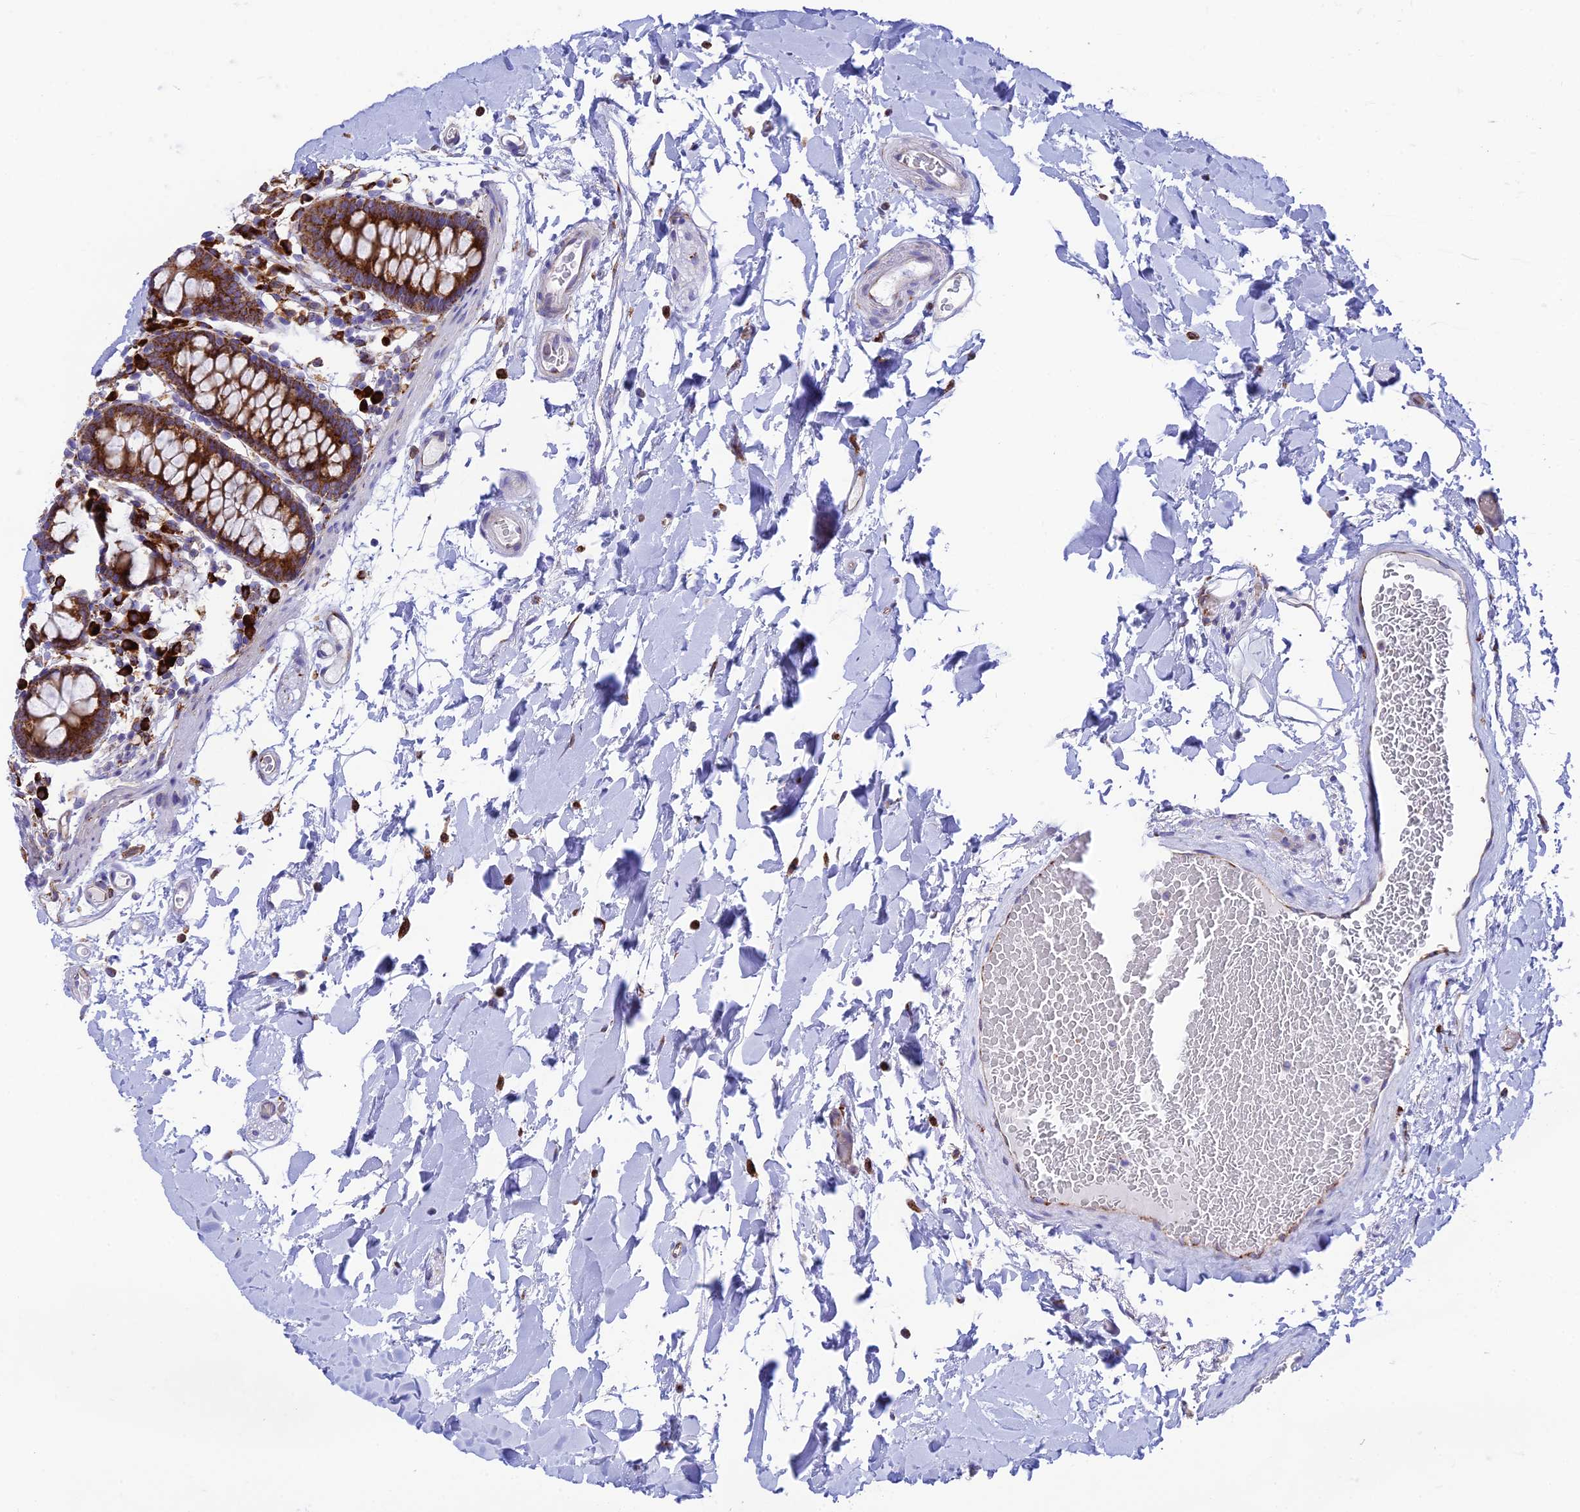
{"staining": {"intensity": "moderate", "quantity": "25%-75%", "location": "cytoplasmic/membranous"}, "tissue": "colon", "cell_type": "Endothelial cells", "image_type": "normal", "snomed": [{"axis": "morphology", "description": "Normal tissue, NOS"}, {"axis": "topography", "description": "Colon"}], "caption": "Endothelial cells demonstrate moderate cytoplasmic/membranous staining in about 25%-75% of cells in normal colon.", "gene": "TUBGCP6", "patient": {"sex": "male", "age": 75}}